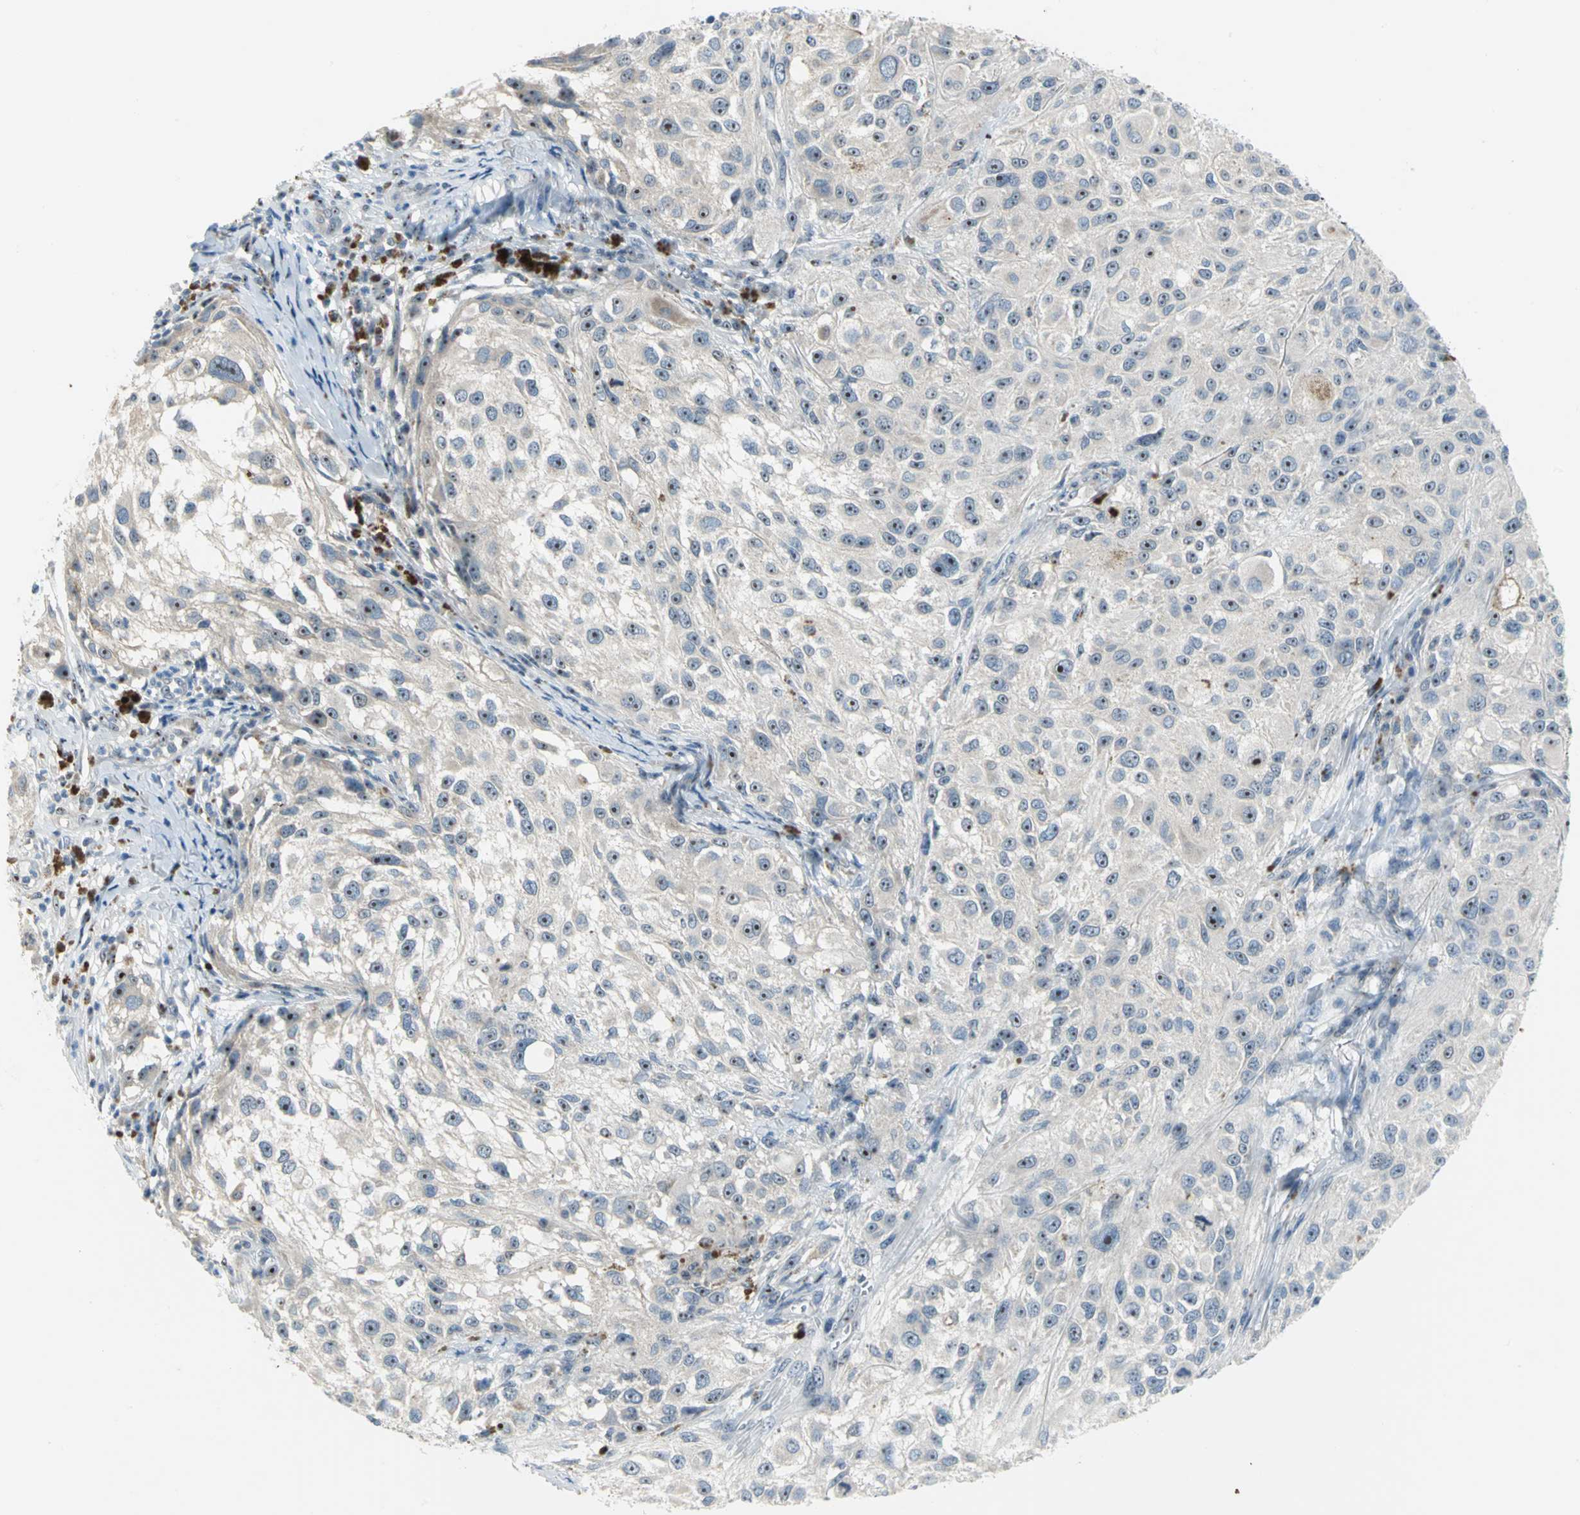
{"staining": {"intensity": "strong", "quantity": ">75%", "location": "nuclear"}, "tissue": "melanoma", "cell_type": "Tumor cells", "image_type": "cancer", "snomed": [{"axis": "morphology", "description": "Necrosis, NOS"}, {"axis": "morphology", "description": "Malignant melanoma, NOS"}, {"axis": "topography", "description": "Skin"}], "caption": "Immunohistochemistry (DAB) staining of malignant melanoma shows strong nuclear protein positivity in about >75% of tumor cells.", "gene": "MYBBP1A", "patient": {"sex": "female", "age": 87}}